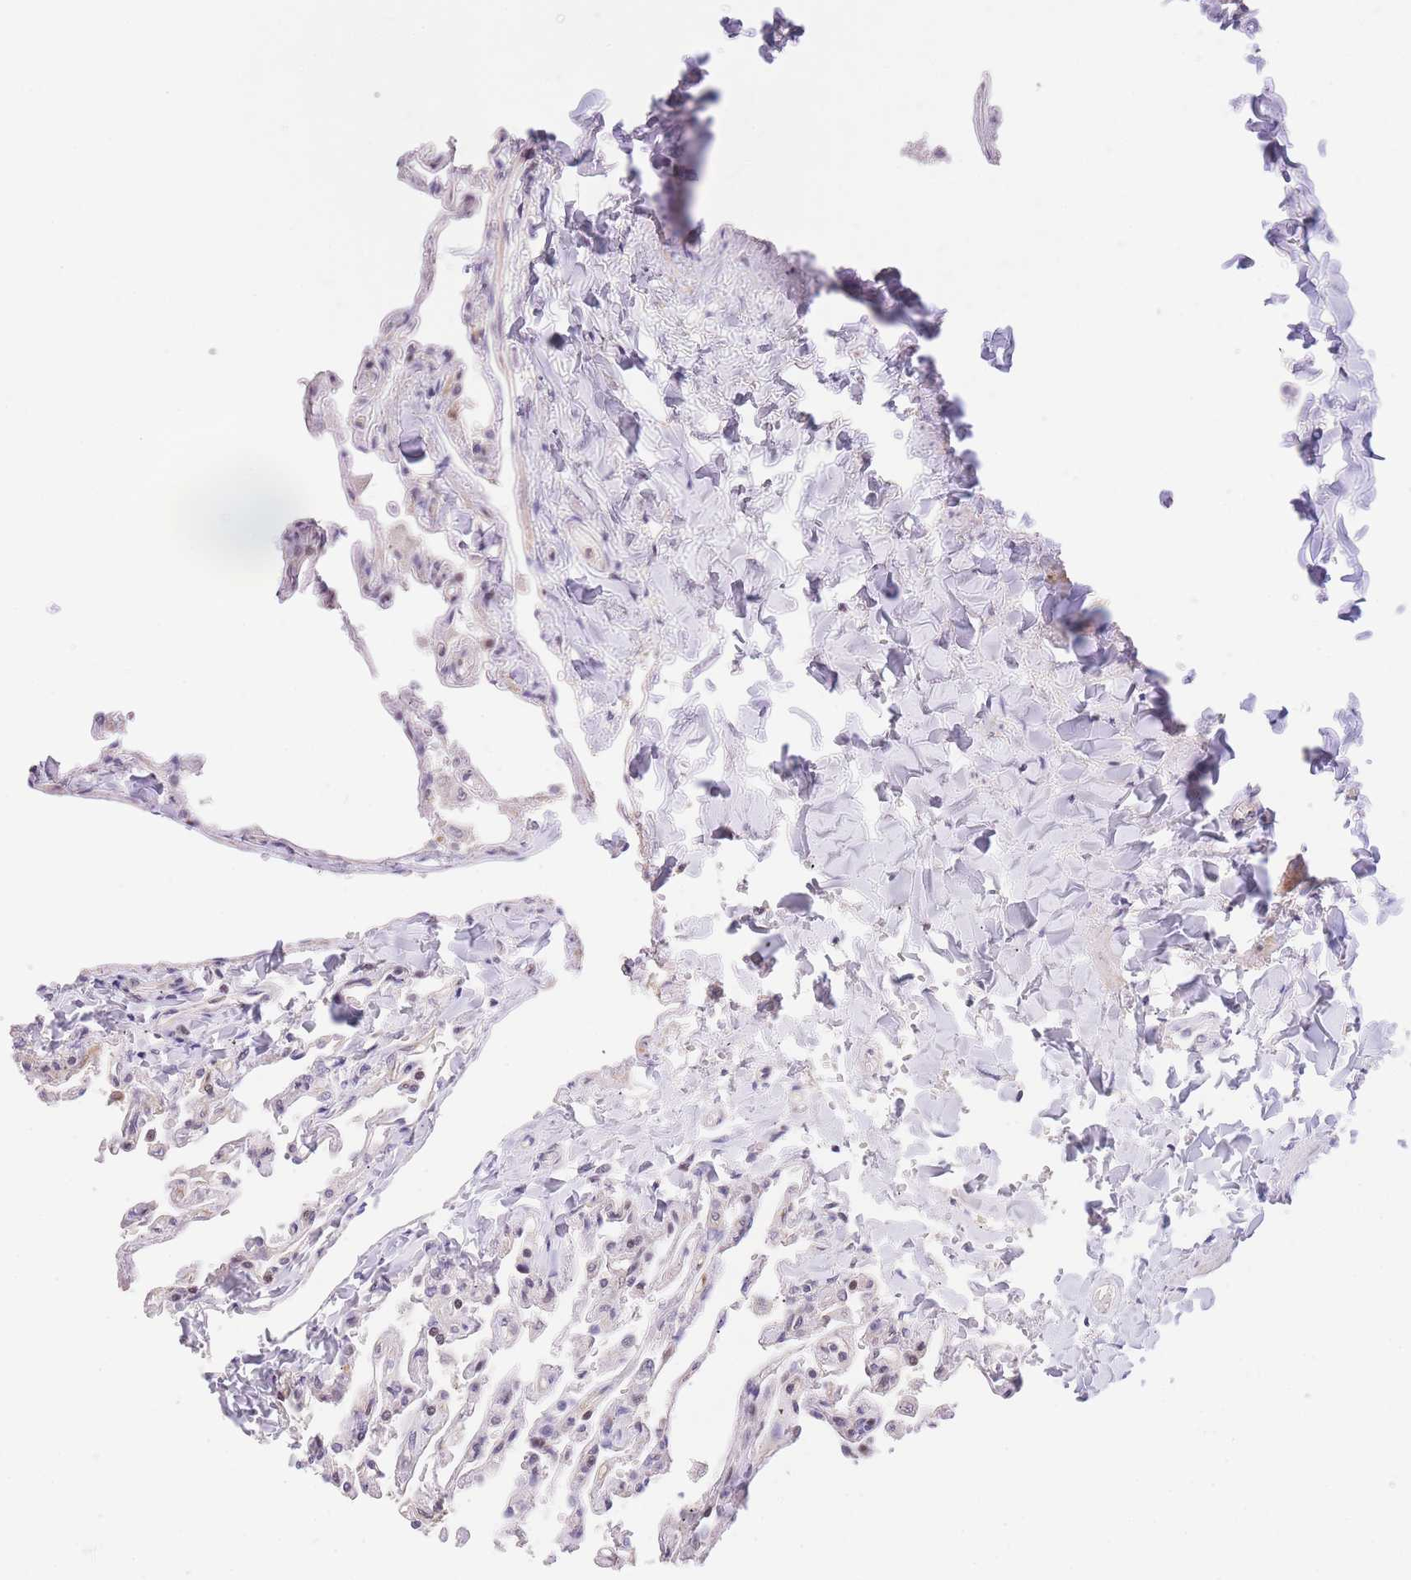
{"staining": {"intensity": "negative", "quantity": "none", "location": "none"}, "tissue": "lung", "cell_type": "Alveolar cells", "image_type": "normal", "snomed": [{"axis": "morphology", "description": "Normal tissue, NOS"}, {"axis": "topography", "description": "Lung"}], "caption": "This is an immunohistochemistry (IHC) micrograph of unremarkable lung. There is no expression in alveolar cells.", "gene": "SLC35F2", "patient": {"sex": "male", "age": 21}}